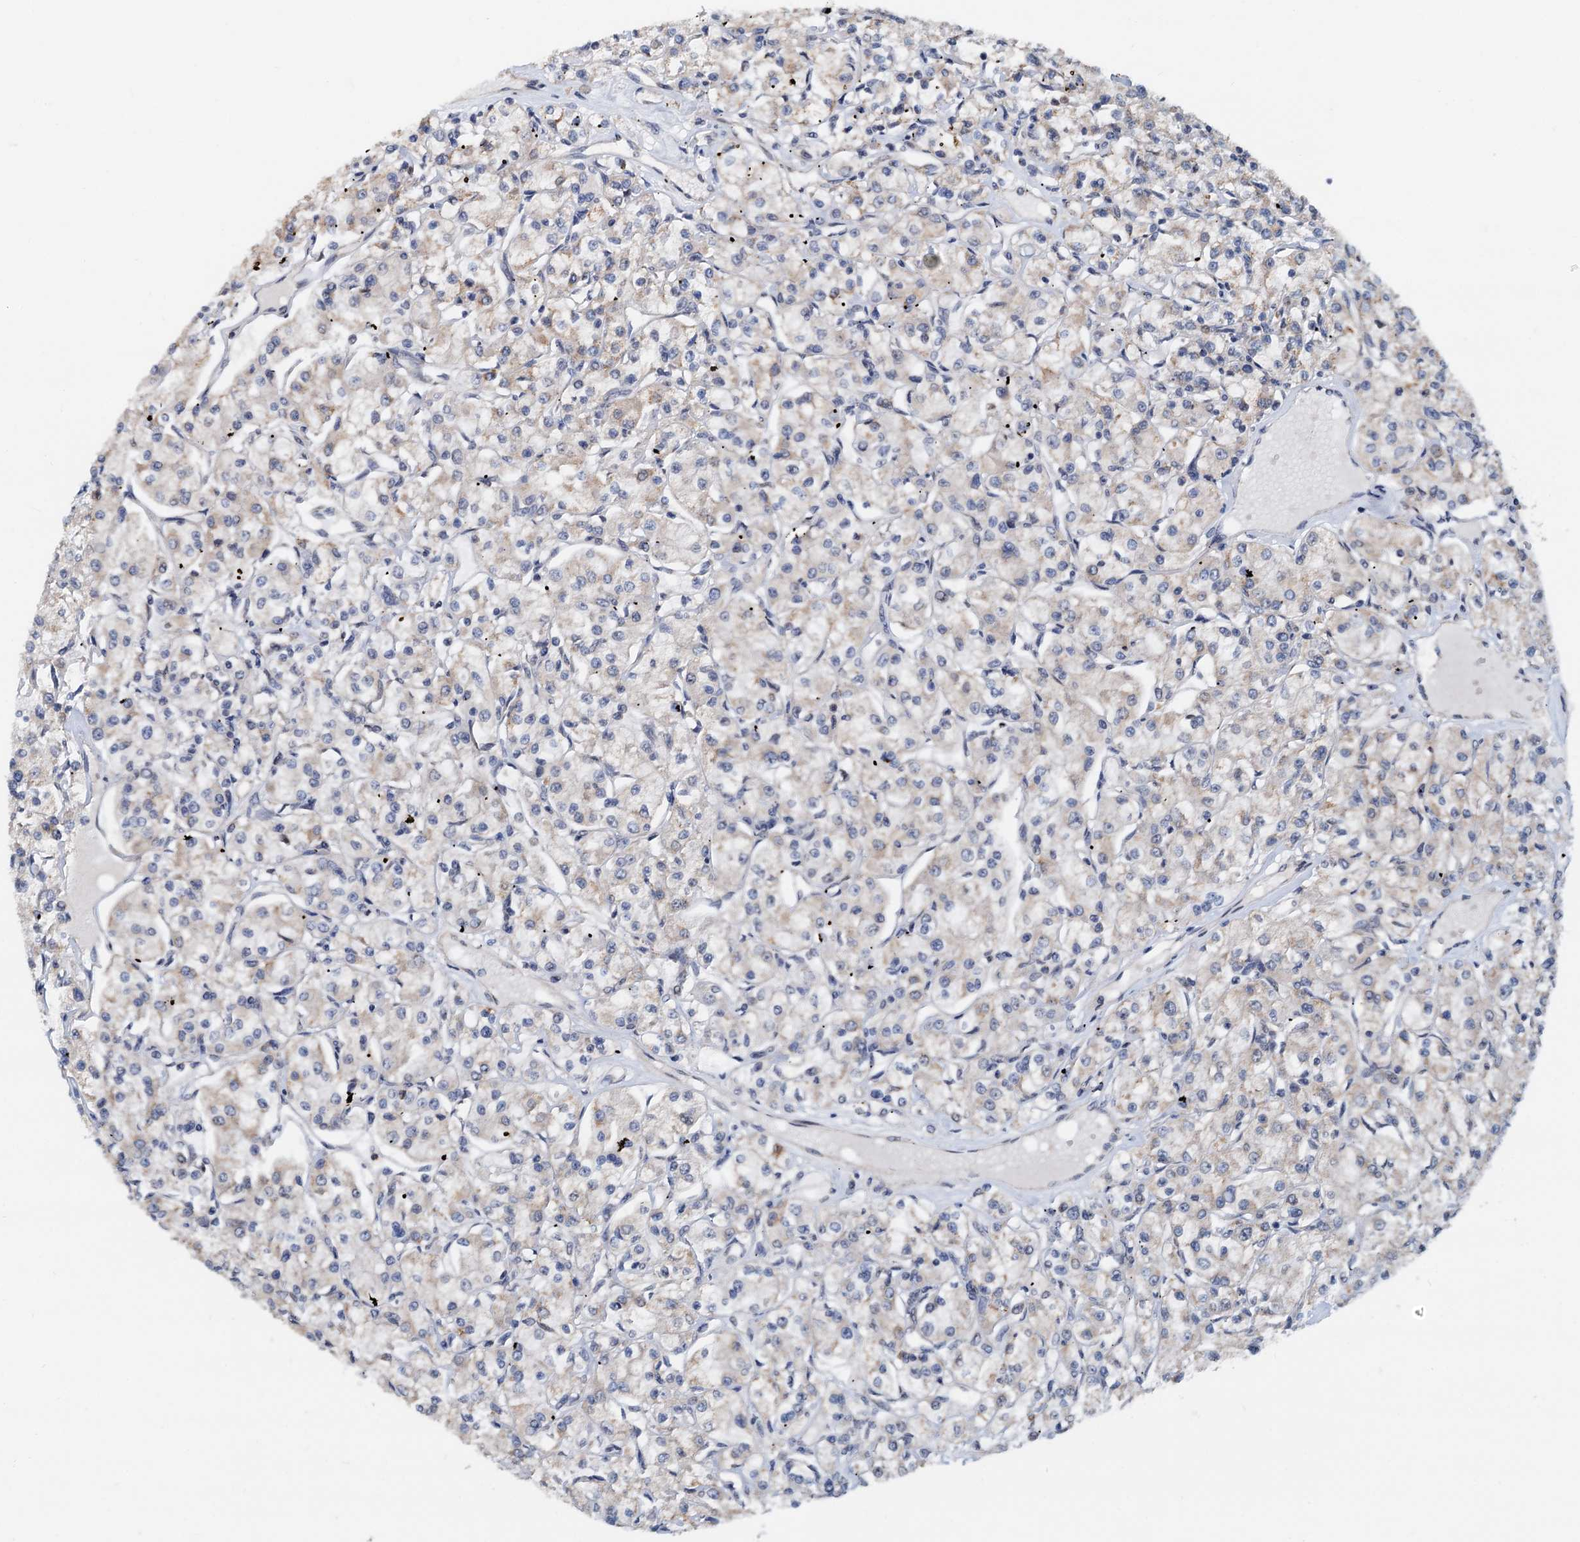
{"staining": {"intensity": "weak", "quantity": "<25%", "location": "cytoplasmic/membranous"}, "tissue": "renal cancer", "cell_type": "Tumor cells", "image_type": "cancer", "snomed": [{"axis": "morphology", "description": "Adenocarcinoma, NOS"}, {"axis": "topography", "description": "Kidney"}], "caption": "A micrograph of renal cancer stained for a protein demonstrates no brown staining in tumor cells.", "gene": "MCMBP", "patient": {"sex": "female", "age": 59}}